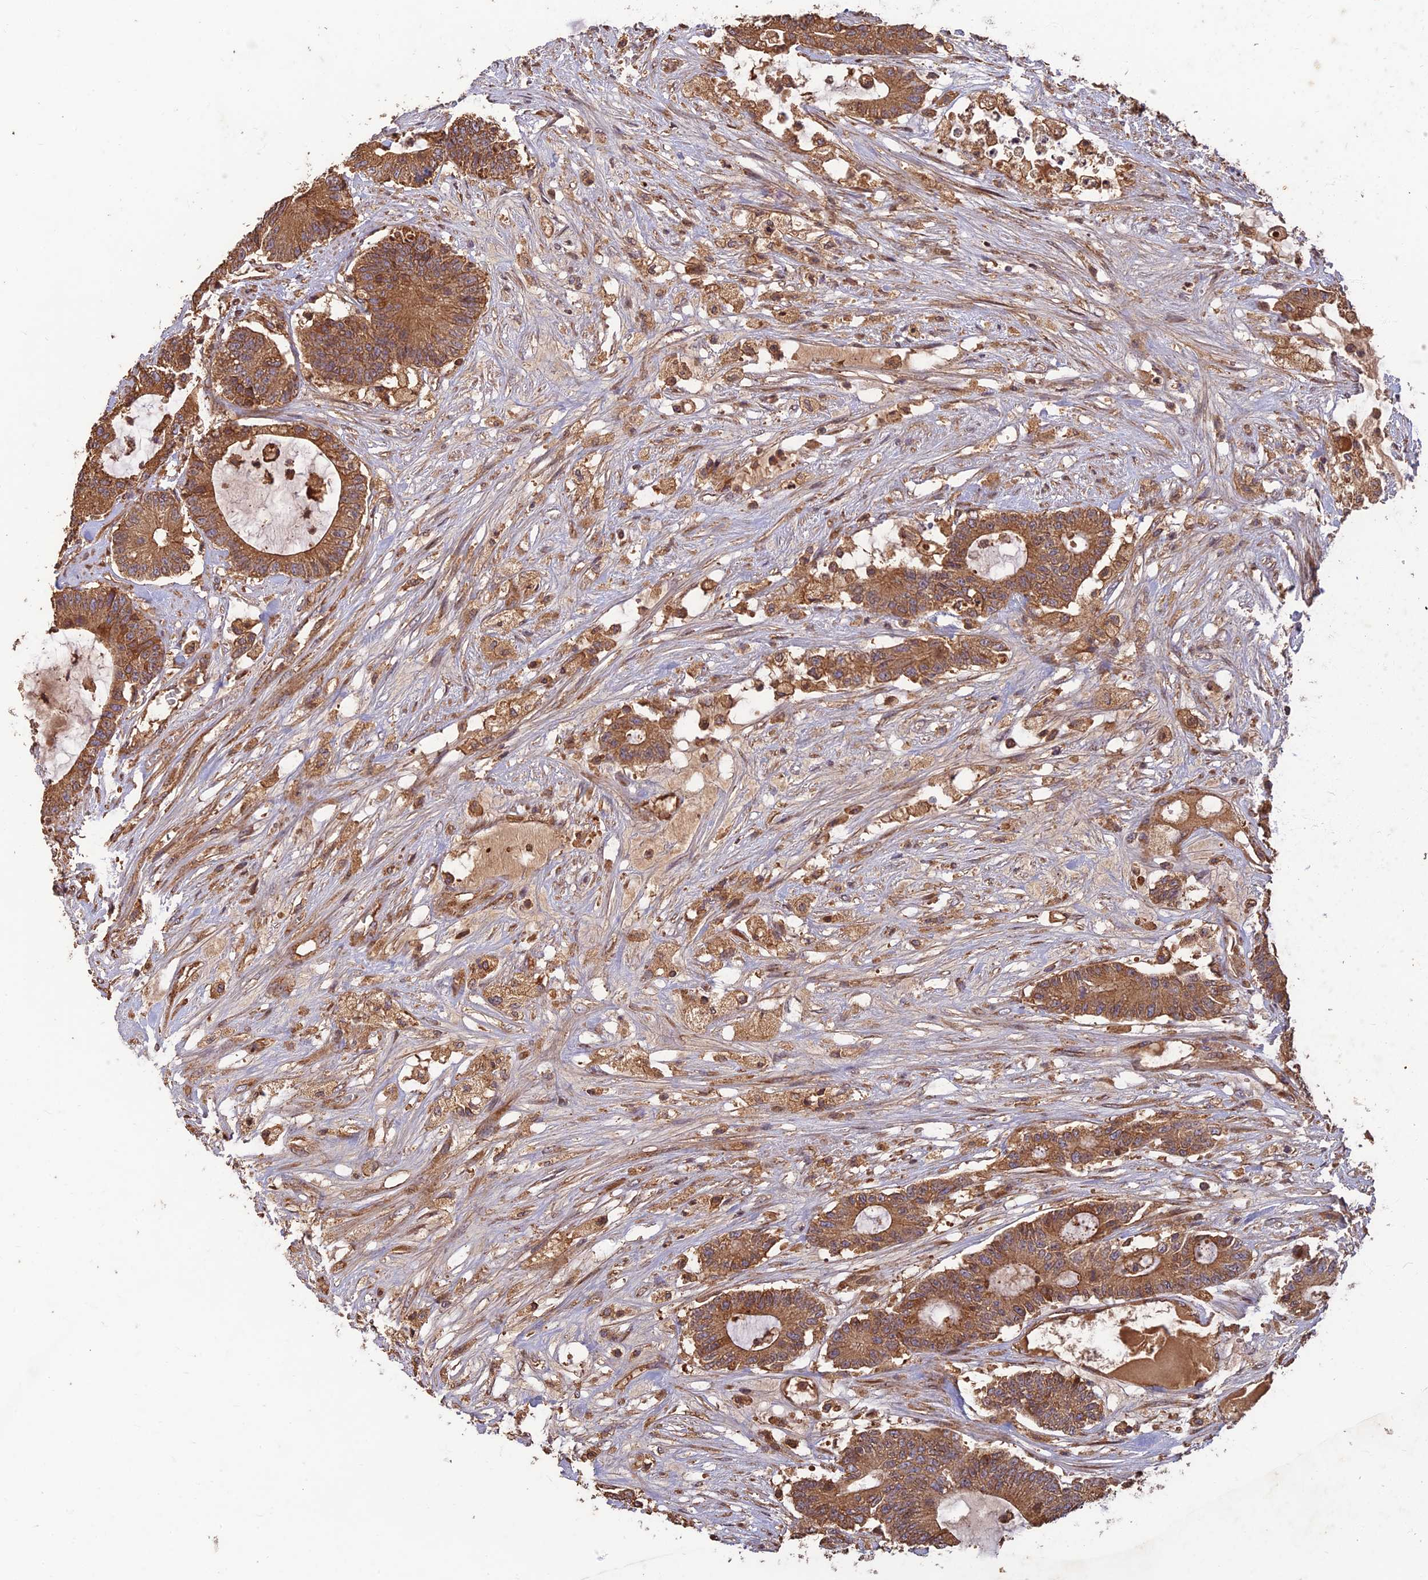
{"staining": {"intensity": "moderate", "quantity": ">75%", "location": "cytoplasmic/membranous"}, "tissue": "colorectal cancer", "cell_type": "Tumor cells", "image_type": "cancer", "snomed": [{"axis": "morphology", "description": "Adenocarcinoma, NOS"}, {"axis": "topography", "description": "Colon"}], "caption": "Colorectal cancer stained with a protein marker demonstrates moderate staining in tumor cells.", "gene": "CORO1C", "patient": {"sex": "female", "age": 84}}